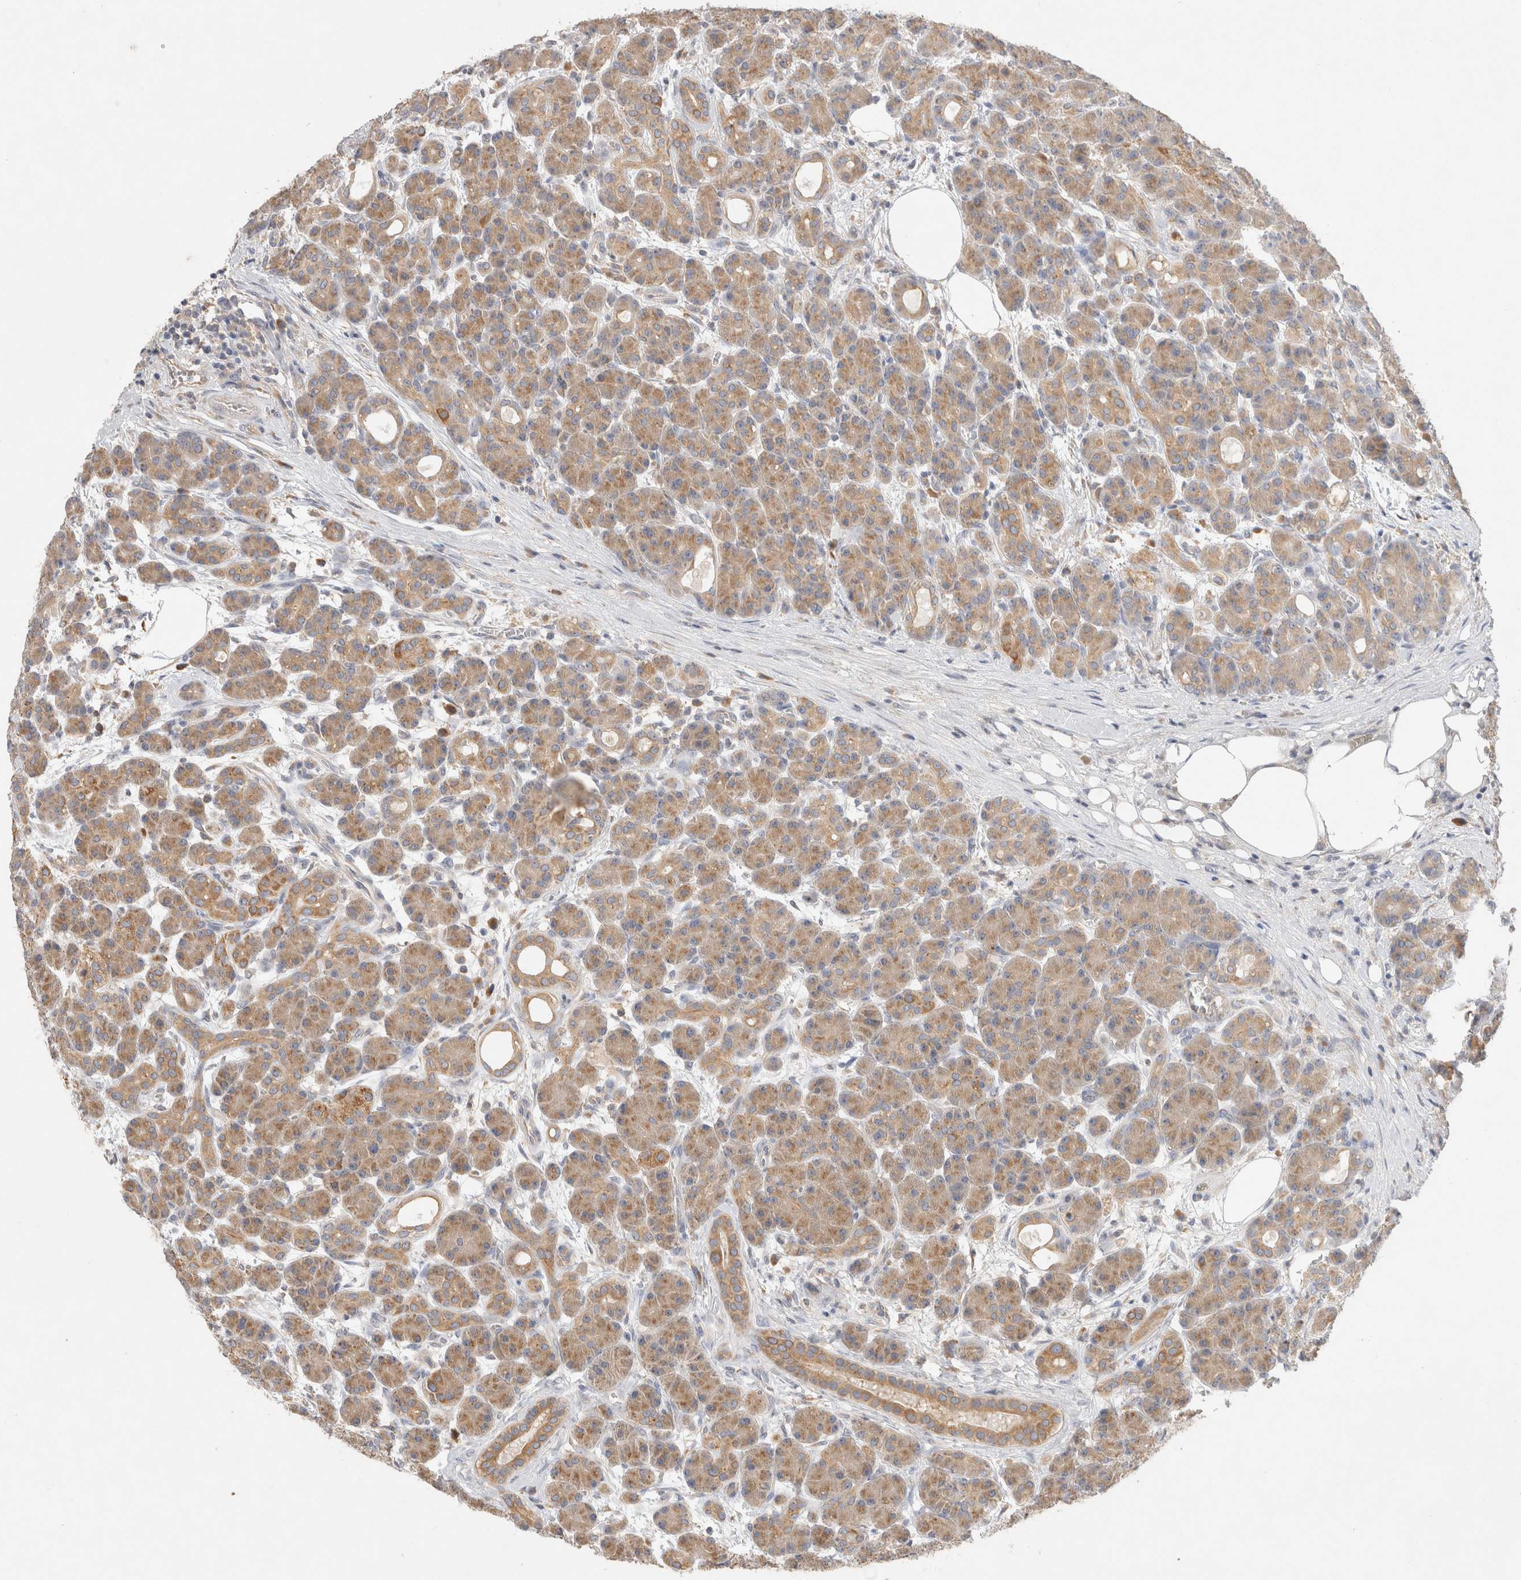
{"staining": {"intensity": "moderate", "quantity": ">75%", "location": "cytoplasmic/membranous"}, "tissue": "pancreas", "cell_type": "Exocrine glandular cells", "image_type": "normal", "snomed": [{"axis": "morphology", "description": "Normal tissue, NOS"}, {"axis": "topography", "description": "Pancreas"}], "caption": "Moderate cytoplasmic/membranous protein positivity is appreciated in about >75% of exocrine glandular cells in pancreas. Nuclei are stained in blue.", "gene": "GAS1", "patient": {"sex": "male", "age": 63}}